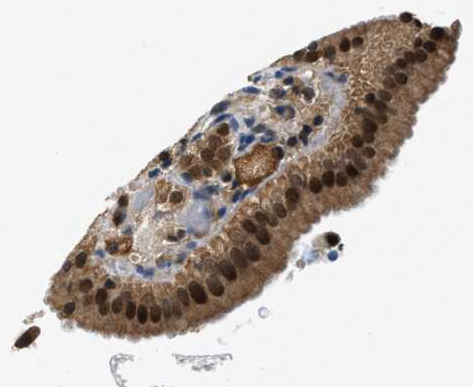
{"staining": {"intensity": "strong", "quantity": ">75%", "location": "cytoplasmic/membranous,nuclear"}, "tissue": "gallbladder", "cell_type": "Glandular cells", "image_type": "normal", "snomed": [{"axis": "morphology", "description": "Normal tissue, NOS"}, {"axis": "topography", "description": "Gallbladder"}], "caption": "Immunohistochemical staining of unremarkable gallbladder displays high levels of strong cytoplasmic/membranous,nuclear expression in about >75% of glandular cells.", "gene": "RETREG3", "patient": {"sex": "male", "age": 54}}